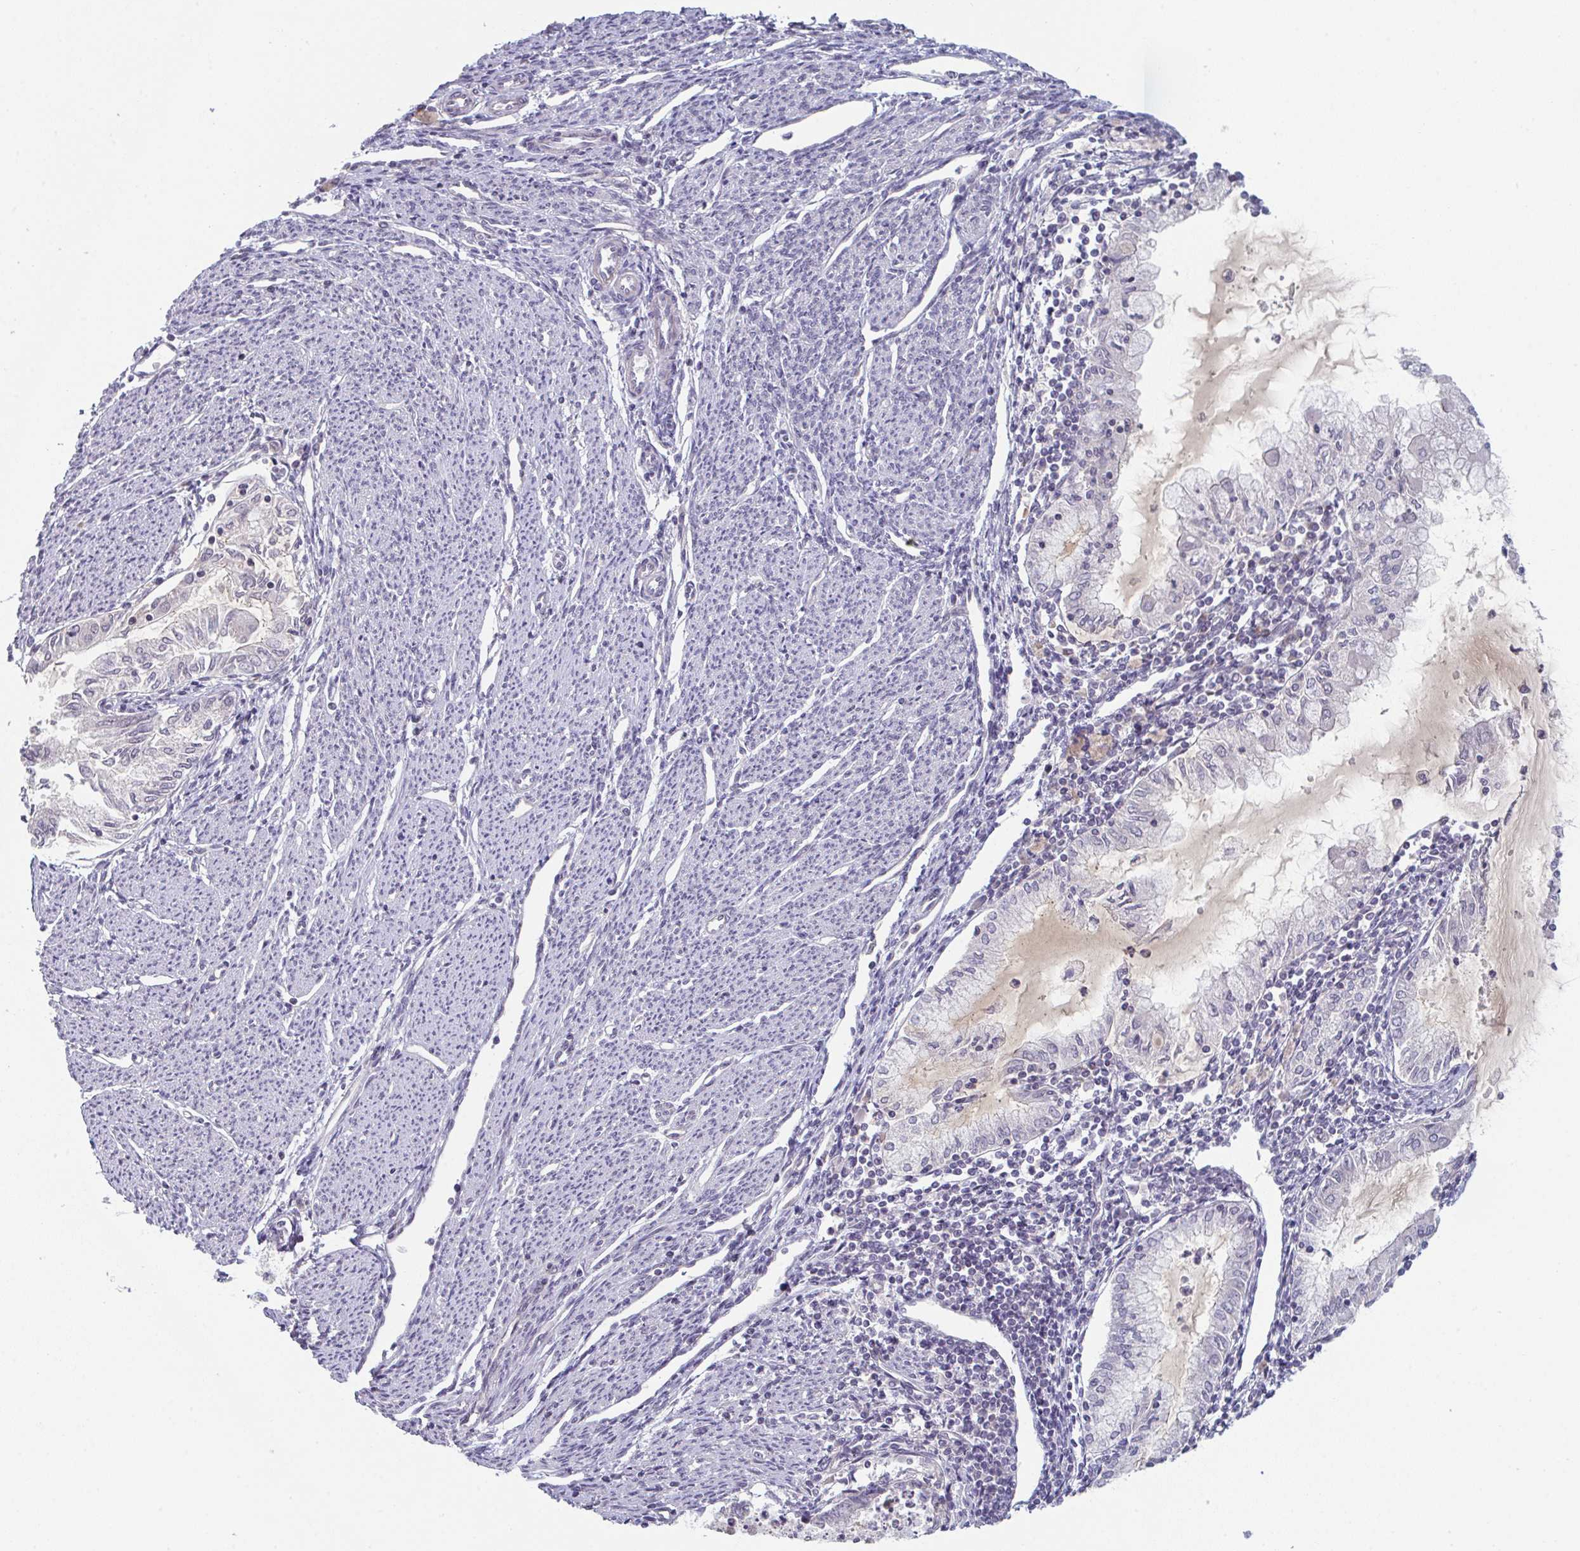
{"staining": {"intensity": "negative", "quantity": "none", "location": "none"}, "tissue": "endometrial cancer", "cell_type": "Tumor cells", "image_type": "cancer", "snomed": [{"axis": "morphology", "description": "Adenocarcinoma, NOS"}, {"axis": "topography", "description": "Endometrium"}], "caption": "Photomicrograph shows no protein staining in tumor cells of endometrial cancer tissue. (Stains: DAB (3,3'-diaminobenzidine) IHC with hematoxylin counter stain, Microscopy: brightfield microscopy at high magnification).", "gene": "ZNF214", "patient": {"sex": "female", "age": 79}}